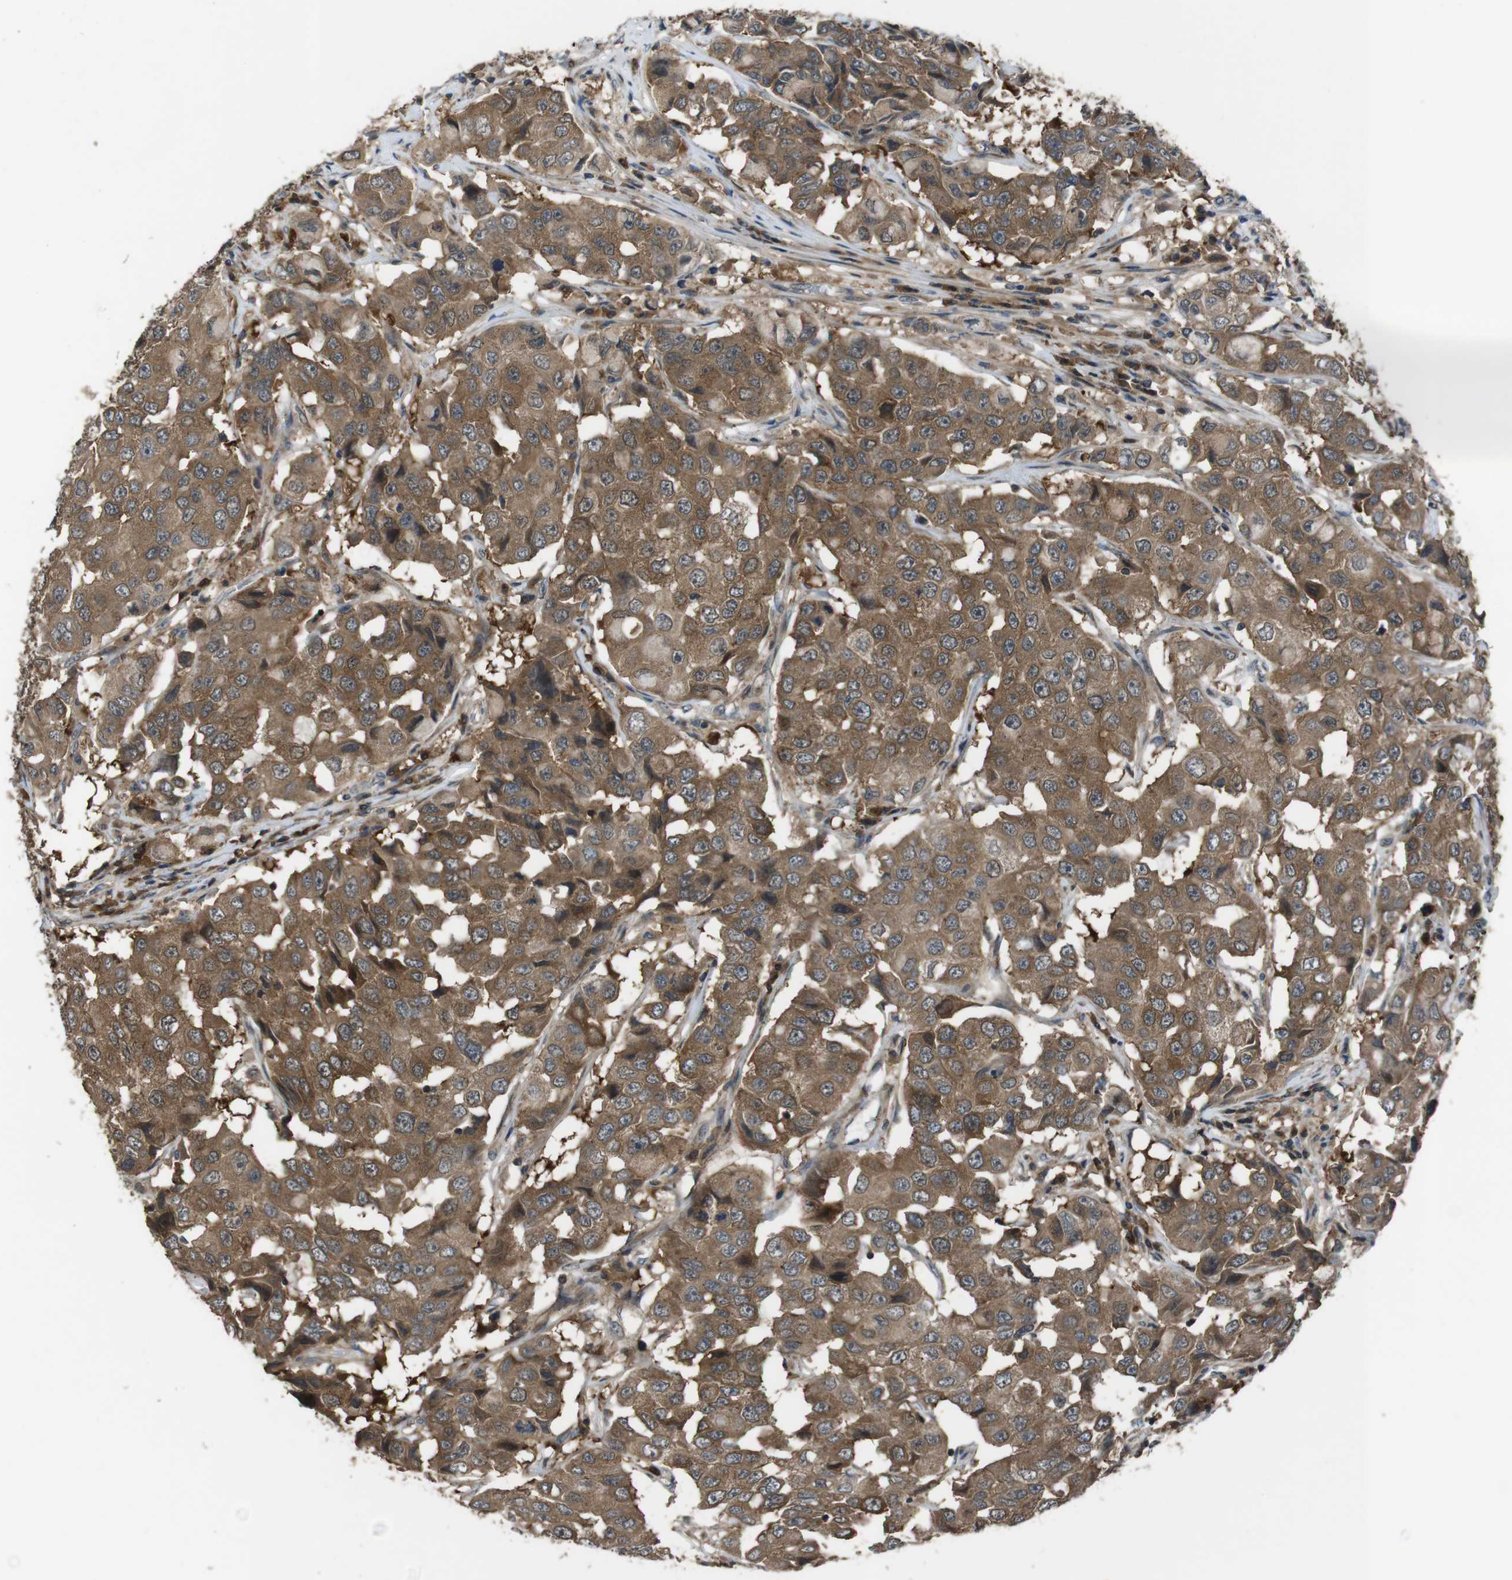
{"staining": {"intensity": "moderate", "quantity": ">75%", "location": "cytoplasmic/membranous"}, "tissue": "breast cancer", "cell_type": "Tumor cells", "image_type": "cancer", "snomed": [{"axis": "morphology", "description": "Duct carcinoma"}, {"axis": "topography", "description": "Breast"}], "caption": "There is medium levels of moderate cytoplasmic/membranous expression in tumor cells of breast cancer, as demonstrated by immunohistochemical staining (brown color).", "gene": "SLC22A23", "patient": {"sex": "female", "age": 27}}